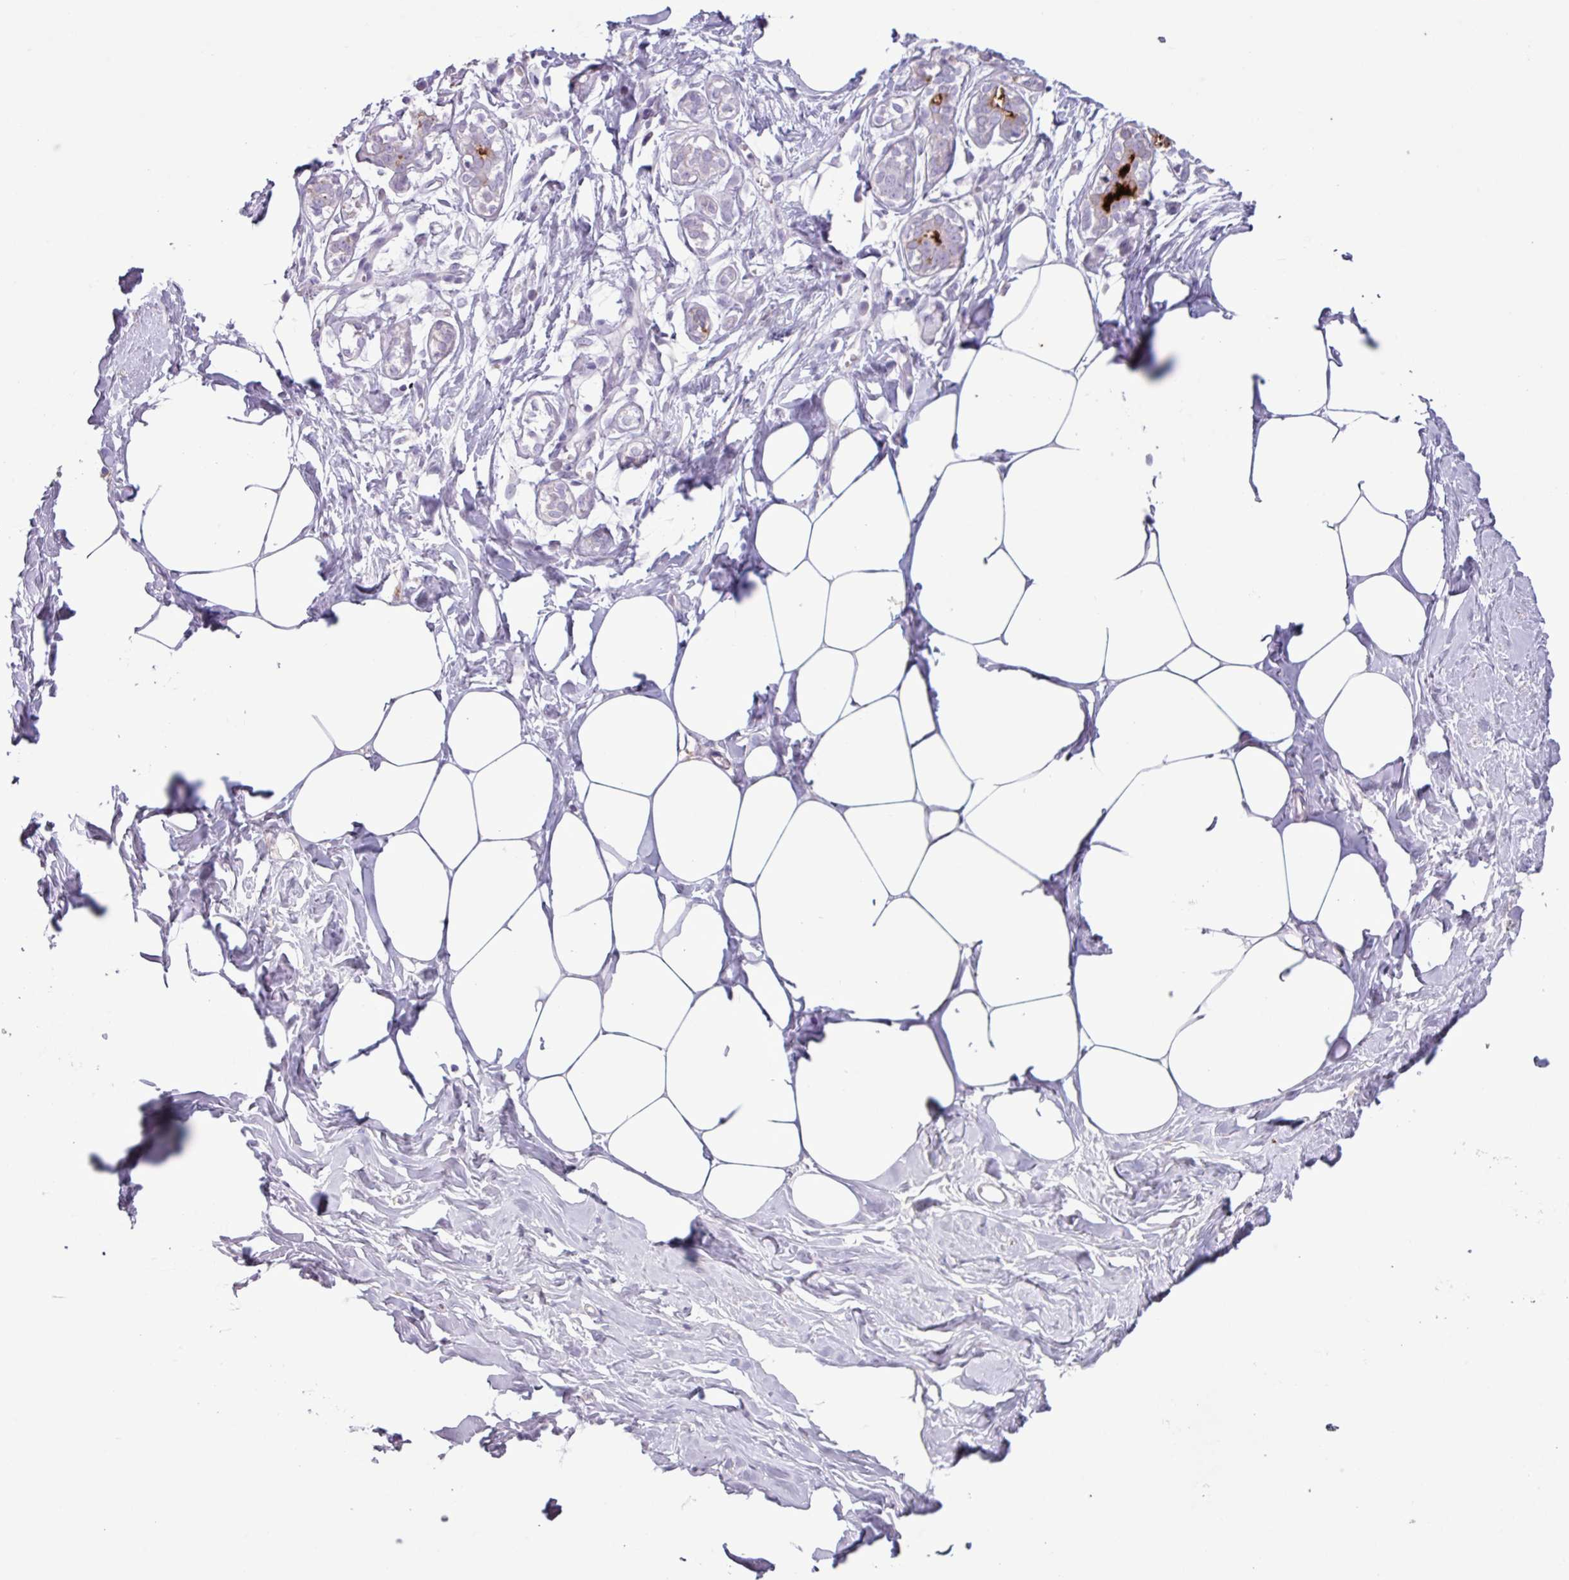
{"staining": {"intensity": "negative", "quantity": "none", "location": "none"}, "tissue": "breast", "cell_type": "Adipocytes", "image_type": "normal", "snomed": [{"axis": "morphology", "description": "Normal tissue, NOS"}, {"axis": "topography", "description": "Breast"}], "caption": "This is an immunohistochemistry image of benign human breast. There is no expression in adipocytes.", "gene": "C4A", "patient": {"sex": "female", "age": 27}}